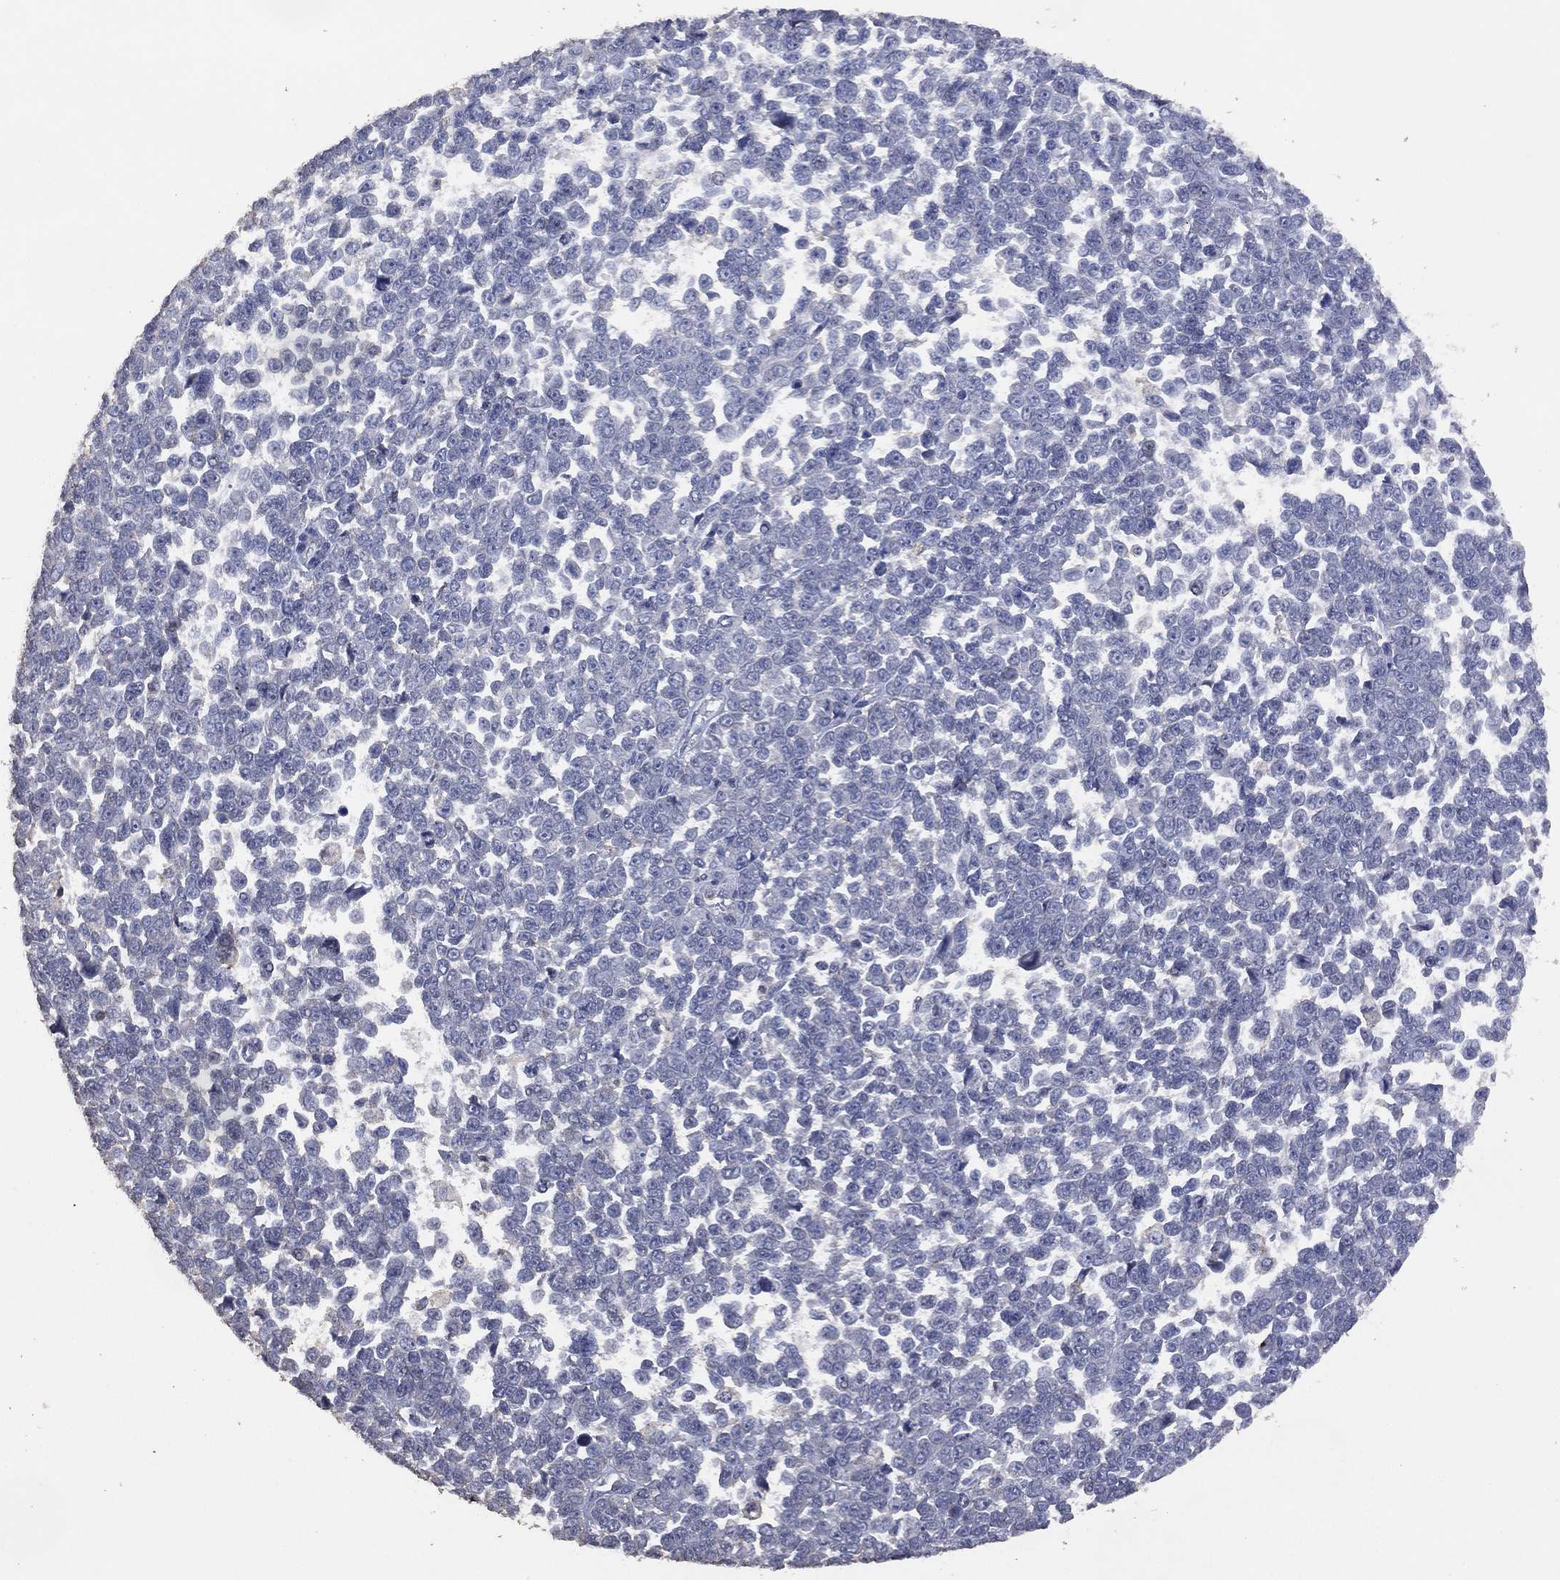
{"staining": {"intensity": "negative", "quantity": "none", "location": "none"}, "tissue": "melanoma", "cell_type": "Tumor cells", "image_type": "cancer", "snomed": [{"axis": "morphology", "description": "Malignant melanoma, NOS"}, {"axis": "topography", "description": "Skin"}], "caption": "A histopathology image of human melanoma is negative for staining in tumor cells.", "gene": "ADPRHL1", "patient": {"sex": "female", "age": 95}}